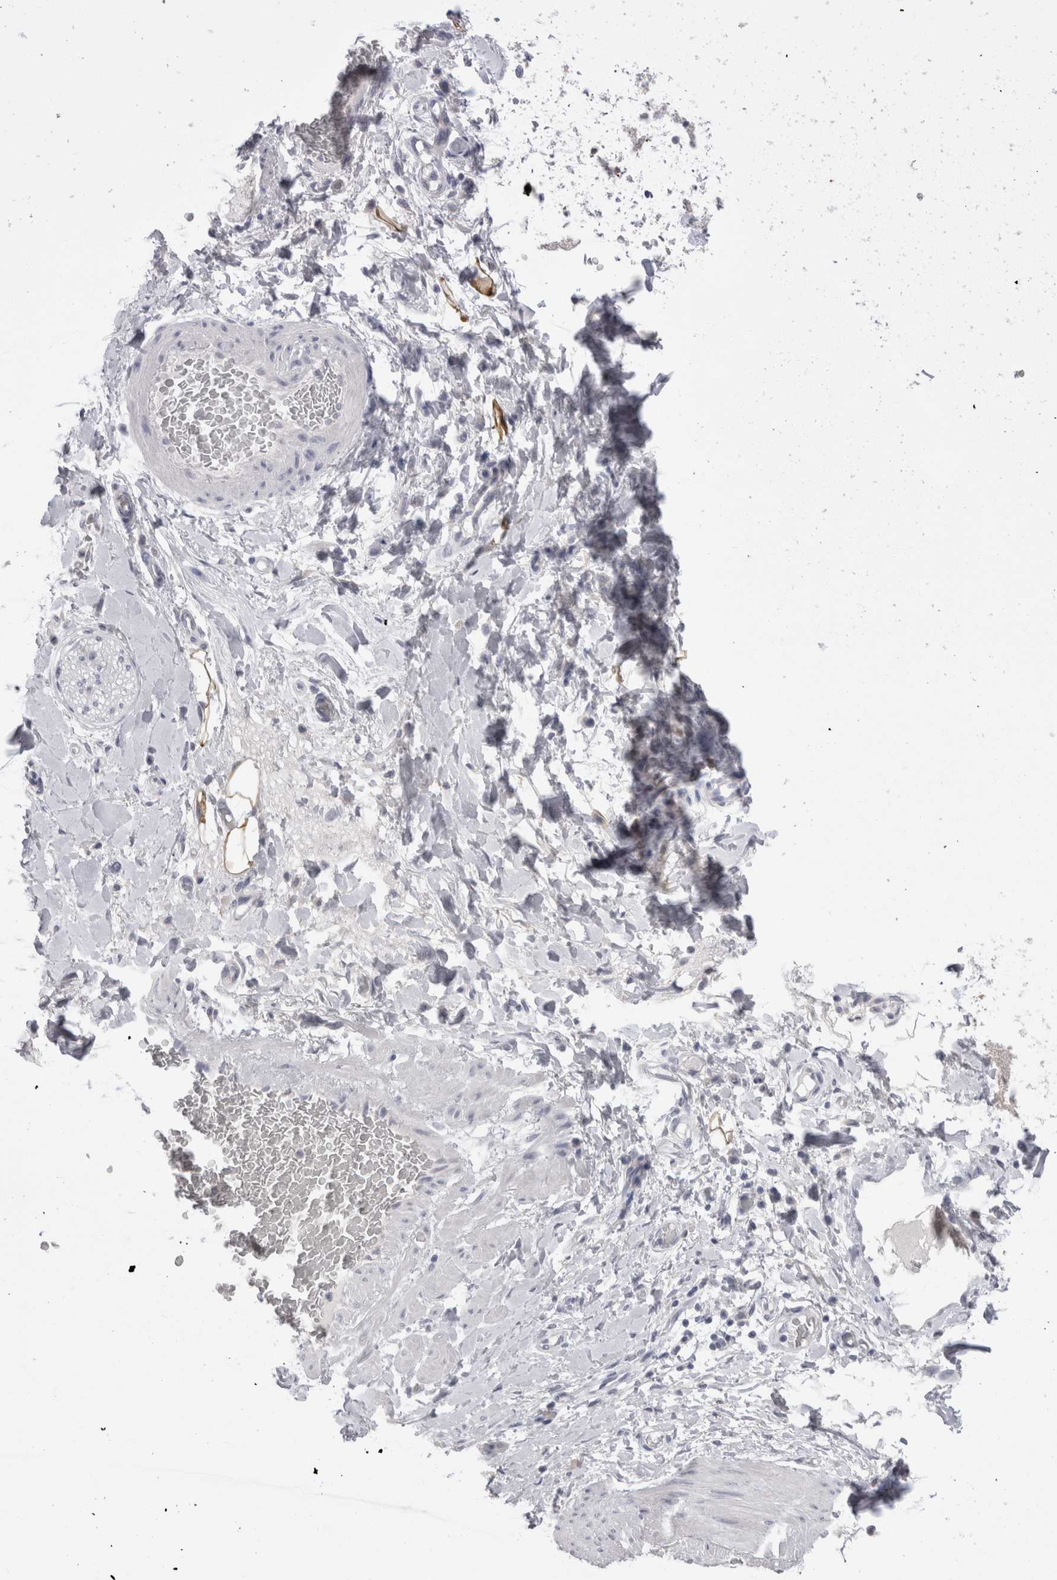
{"staining": {"intensity": "negative", "quantity": "none", "location": "none"}, "tissue": "adipose tissue", "cell_type": "Adipocytes", "image_type": "normal", "snomed": [{"axis": "morphology", "description": "Normal tissue, NOS"}, {"axis": "morphology", "description": "Adenocarcinoma, NOS"}, {"axis": "topography", "description": "Esophagus"}], "caption": "The IHC histopathology image has no significant expression in adipocytes of adipose tissue. The staining was performed using DAB to visualize the protein expression in brown, while the nuclei were stained in blue with hematoxylin (Magnification: 20x).", "gene": "SUCNR1", "patient": {"sex": "male", "age": 62}}